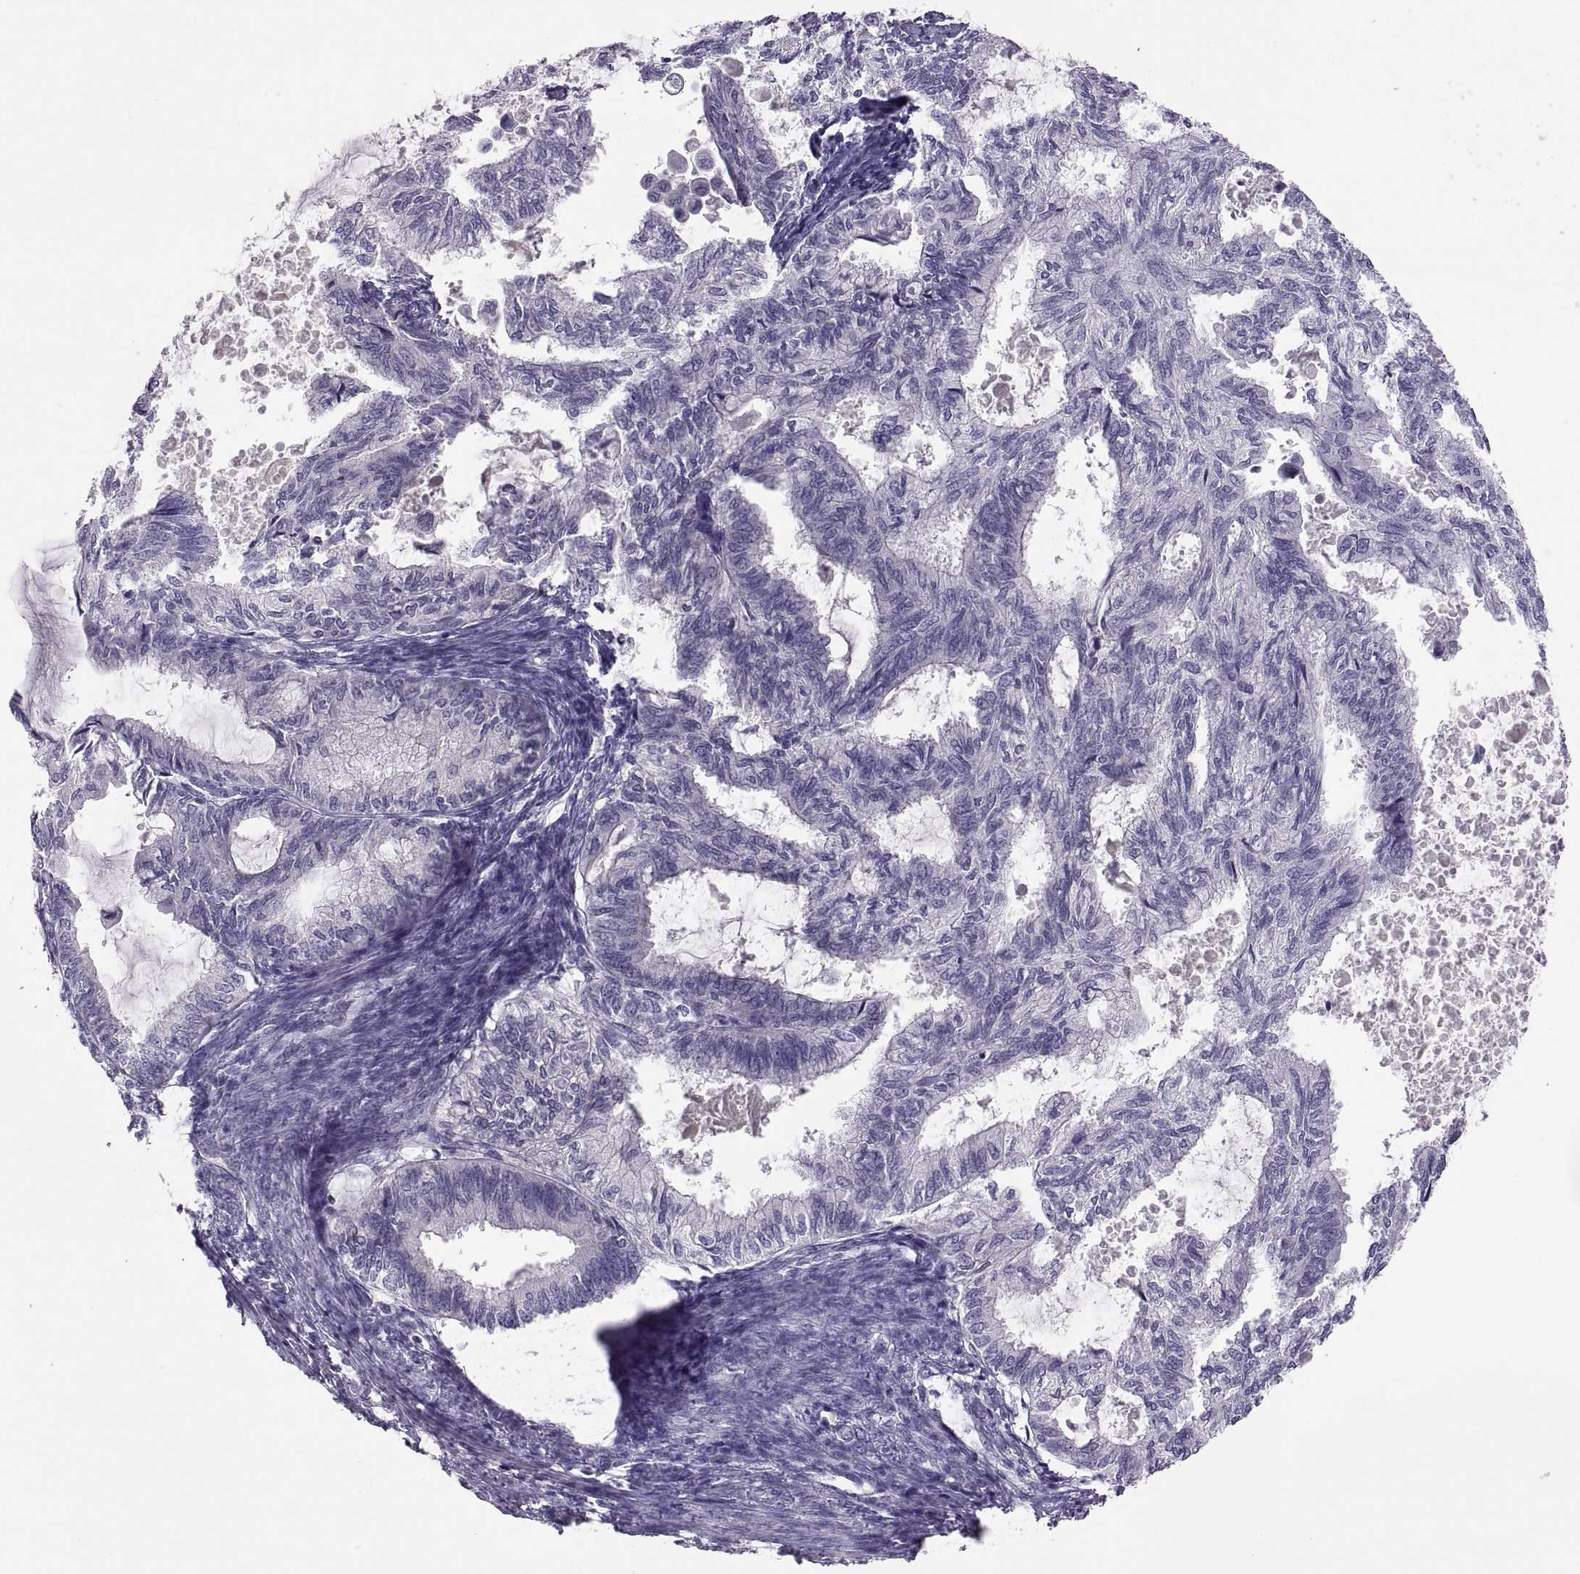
{"staining": {"intensity": "negative", "quantity": "none", "location": "none"}, "tissue": "endometrial cancer", "cell_type": "Tumor cells", "image_type": "cancer", "snomed": [{"axis": "morphology", "description": "Adenocarcinoma, NOS"}, {"axis": "topography", "description": "Endometrium"}], "caption": "IHC of human endometrial adenocarcinoma reveals no expression in tumor cells.", "gene": "TBX19", "patient": {"sex": "female", "age": 86}}